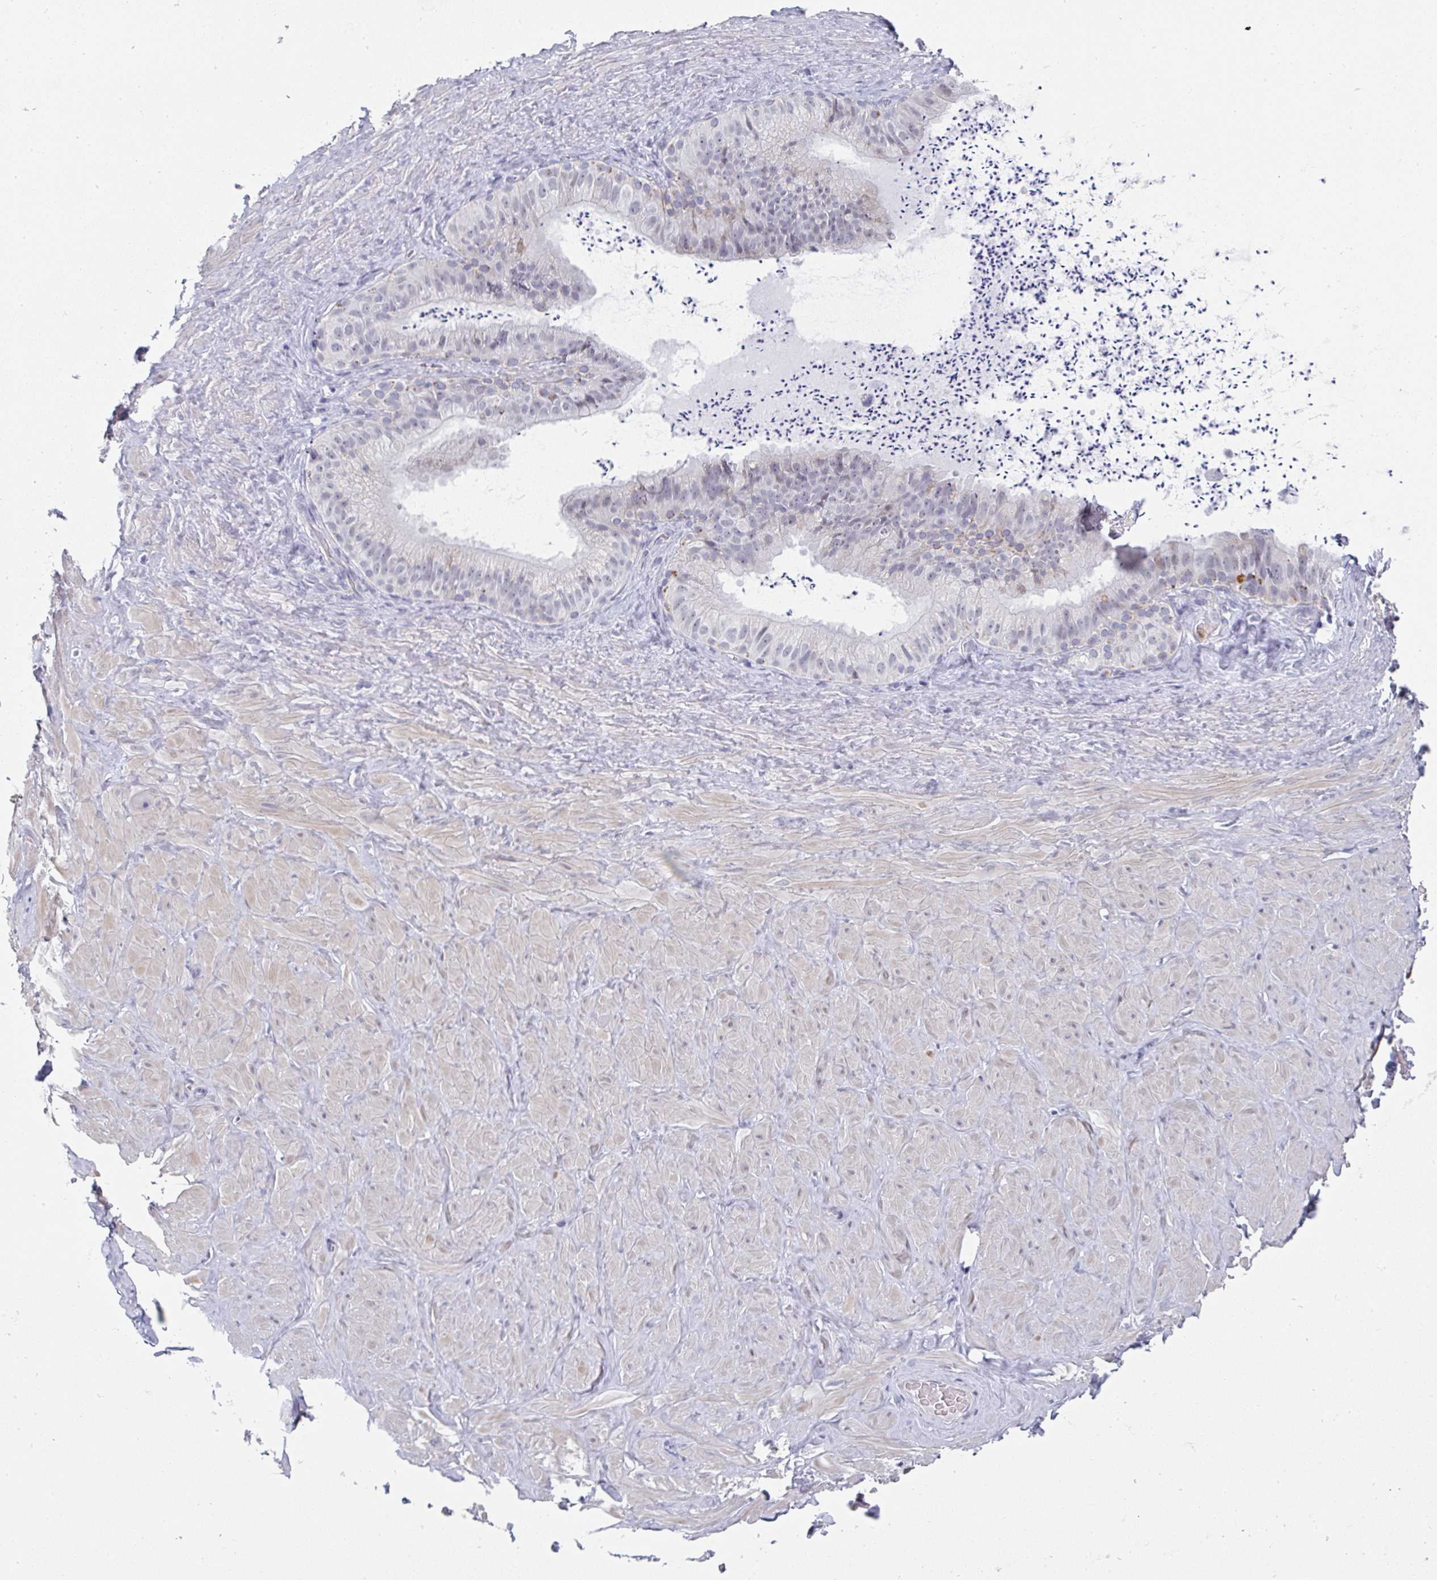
{"staining": {"intensity": "negative", "quantity": "none", "location": "none"}, "tissue": "adipose tissue", "cell_type": "Adipocytes", "image_type": "normal", "snomed": [{"axis": "morphology", "description": "Normal tissue, NOS"}, {"axis": "topography", "description": "Vascular tissue"}, {"axis": "topography", "description": "Peripheral nerve tissue"}], "caption": "A high-resolution photomicrograph shows immunohistochemistry staining of benign adipose tissue, which displays no significant staining in adipocytes.", "gene": "NCF1", "patient": {"sex": "male", "age": 41}}